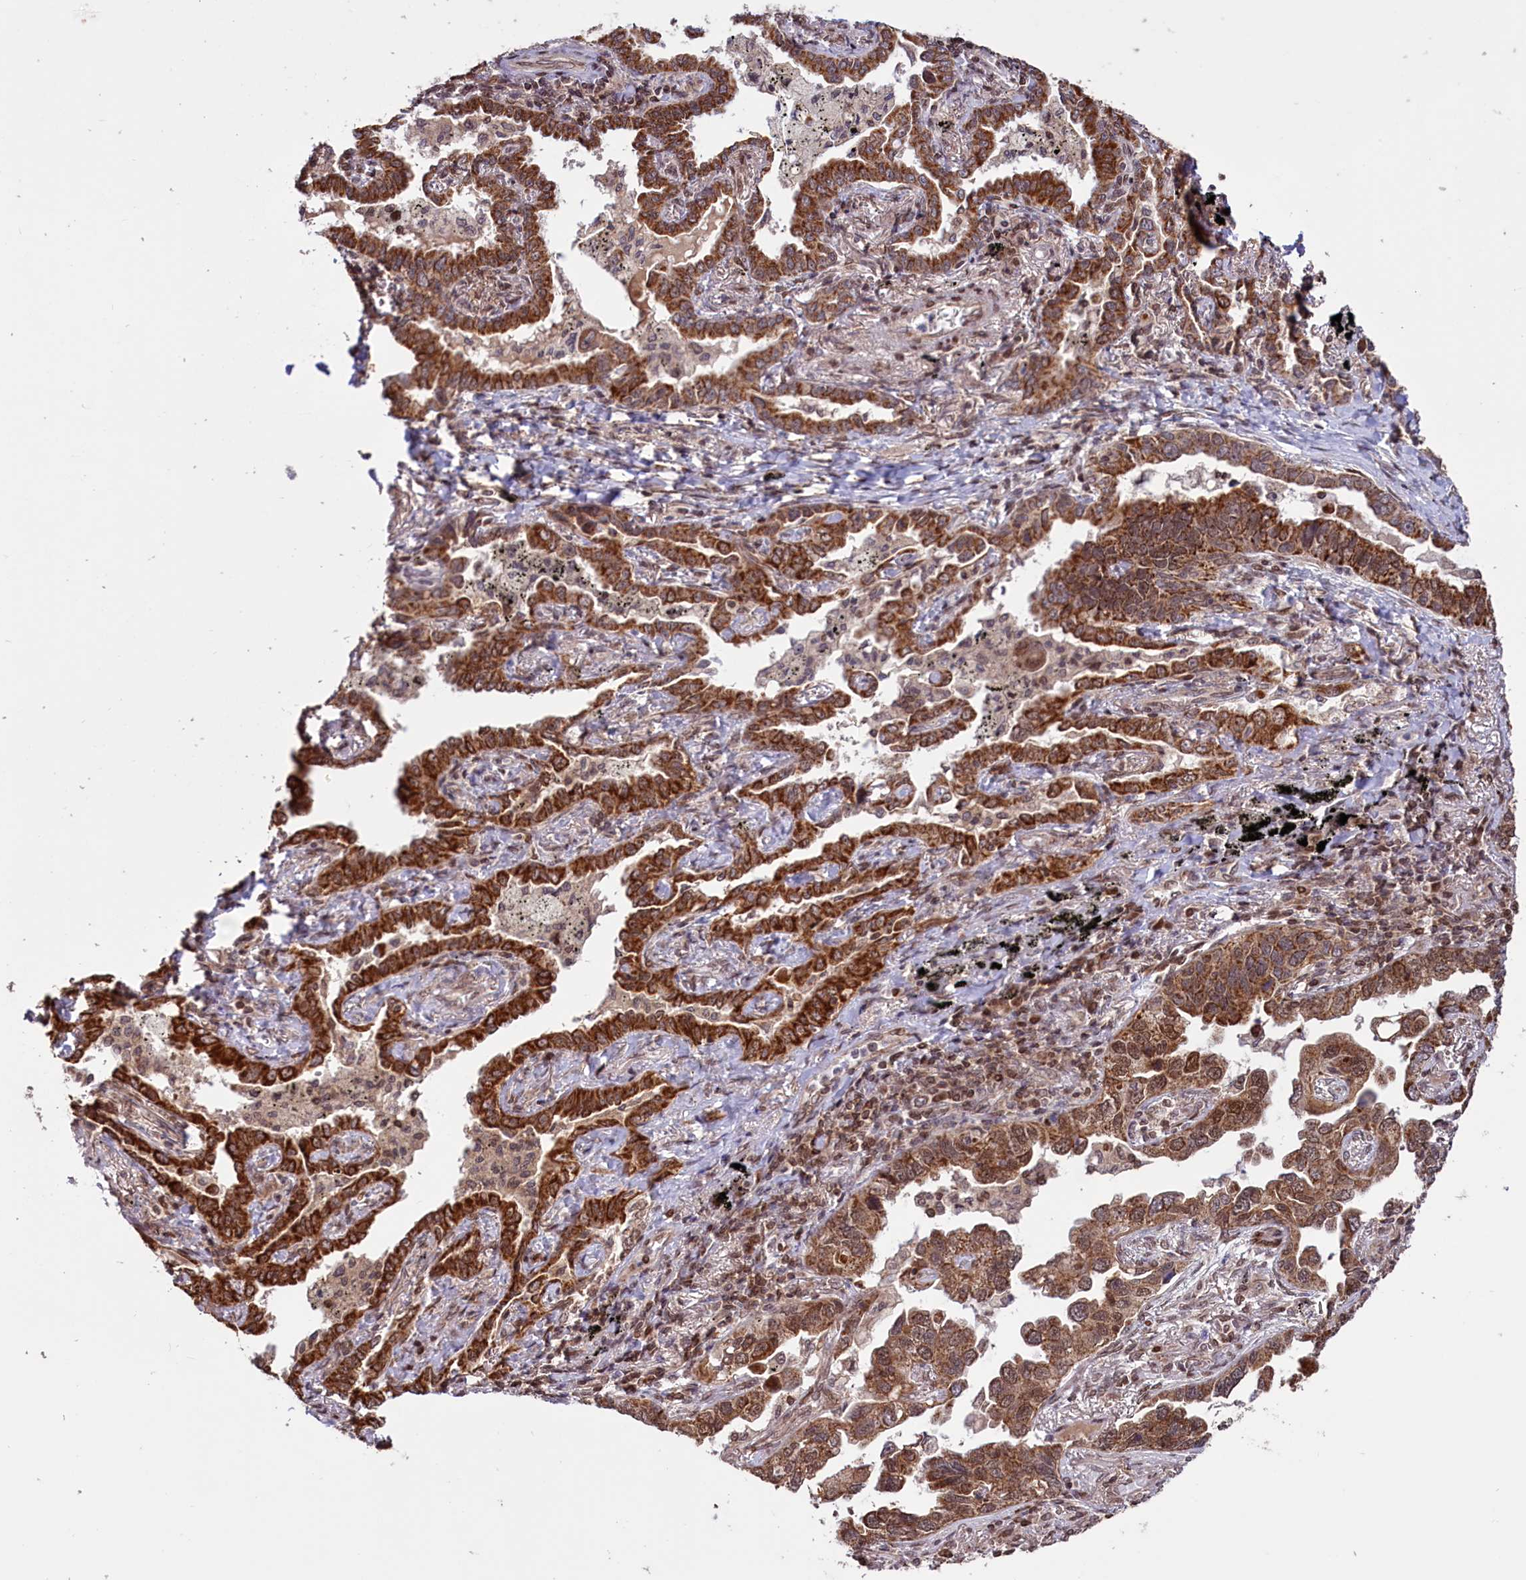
{"staining": {"intensity": "strong", "quantity": ">75%", "location": "cytoplasmic/membranous"}, "tissue": "lung cancer", "cell_type": "Tumor cells", "image_type": "cancer", "snomed": [{"axis": "morphology", "description": "Adenocarcinoma, NOS"}, {"axis": "topography", "description": "Lung"}], "caption": "Tumor cells demonstrate high levels of strong cytoplasmic/membranous expression in about >75% of cells in human lung cancer. (brown staining indicates protein expression, while blue staining denotes nuclei).", "gene": "PHC3", "patient": {"sex": "male", "age": 67}}